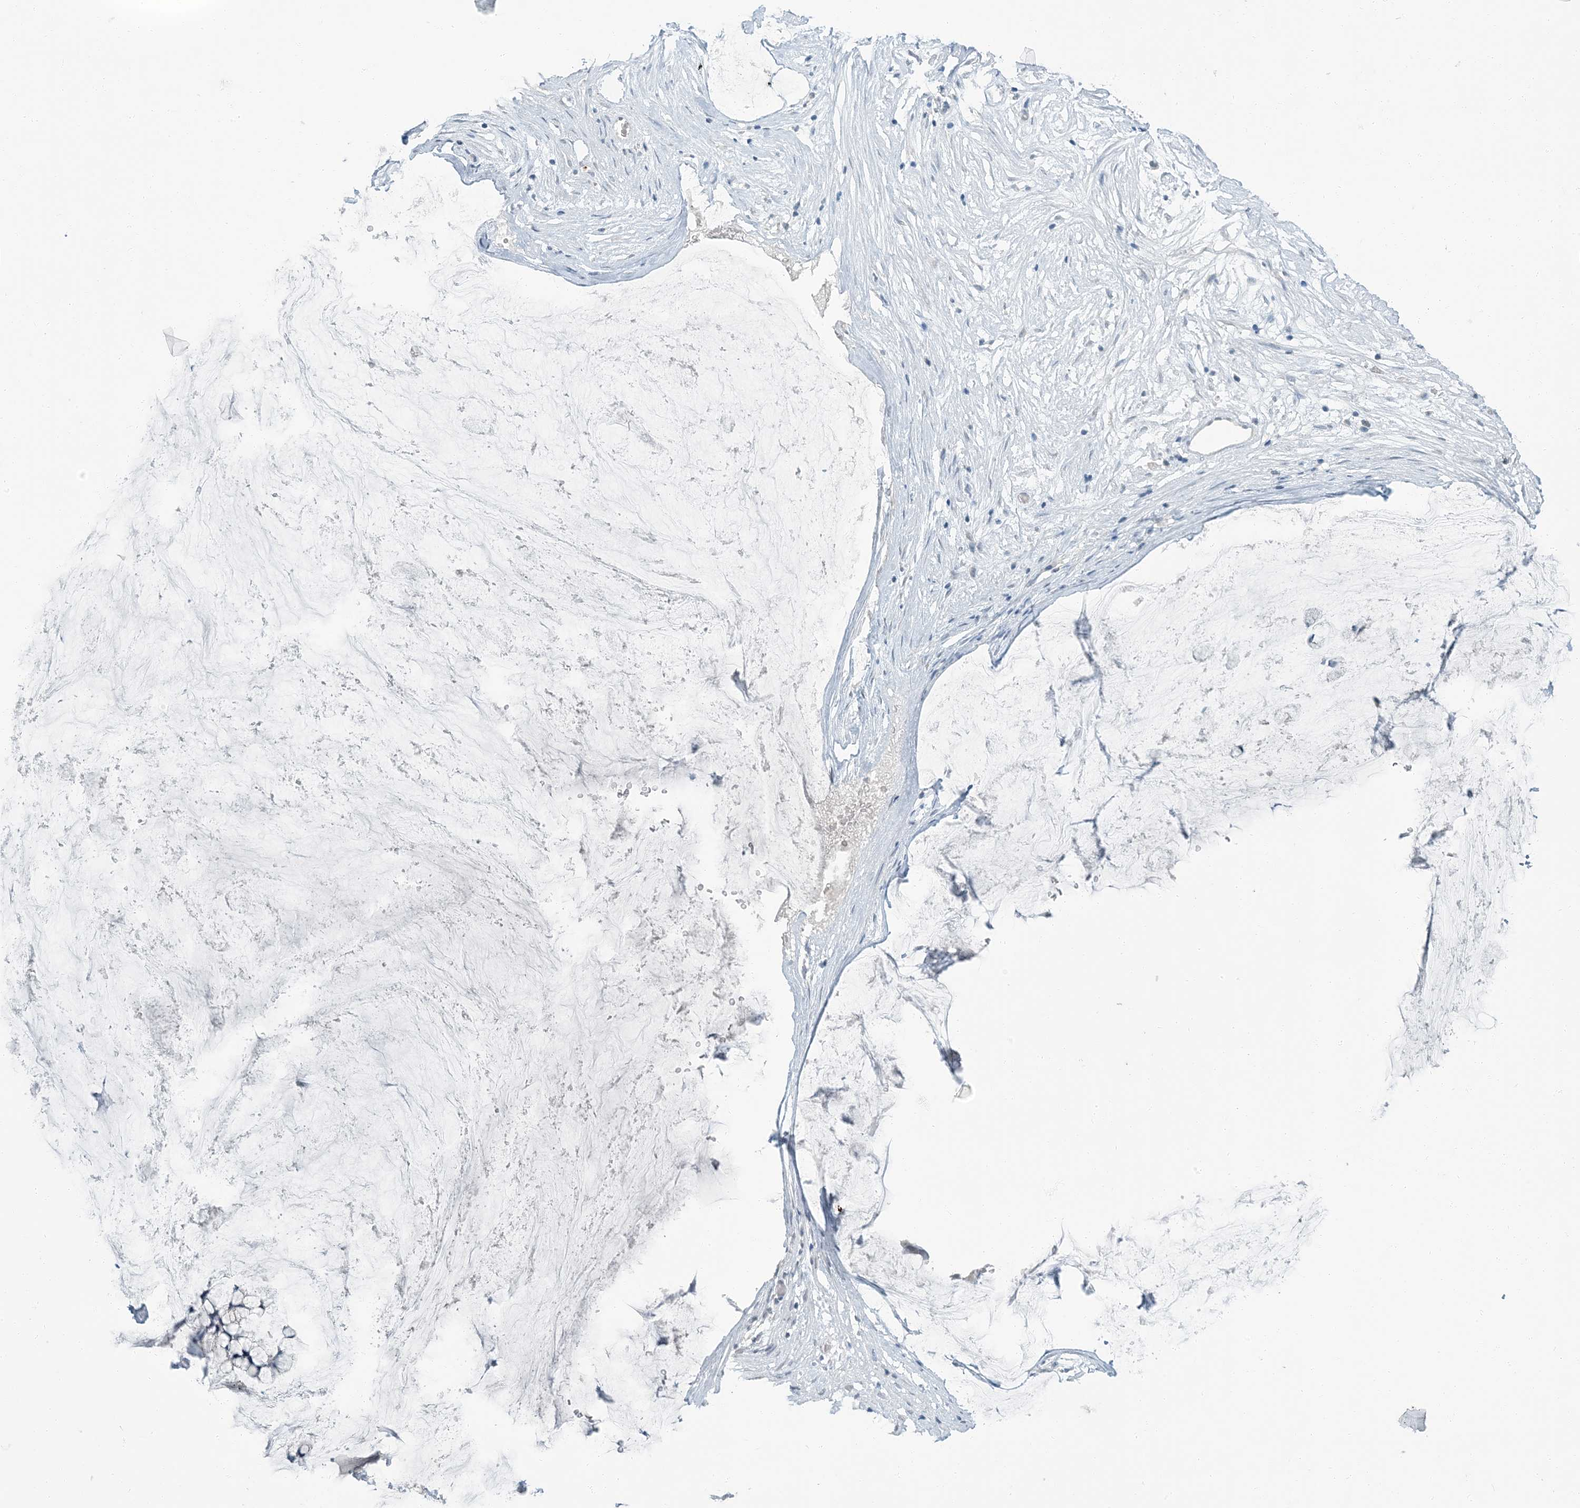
{"staining": {"intensity": "negative", "quantity": "none", "location": "none"}, "tissue": "ovarian cancer", "cell_type": "Tumor cells", "image_type": "cancer", "snomed": [{"axis": "morphology", "description": "Cystadenocarcinoma, mucinous, NOS"}, {"axis": "topography", "description": "Ovary"}], "caption": "Protein analysis of ovarian mucinous cystadenocarcinoma exhibits no significant expression in tumor cells.", "gene": "EPHA4", "patient": {"sex": "female", "age": 42}}